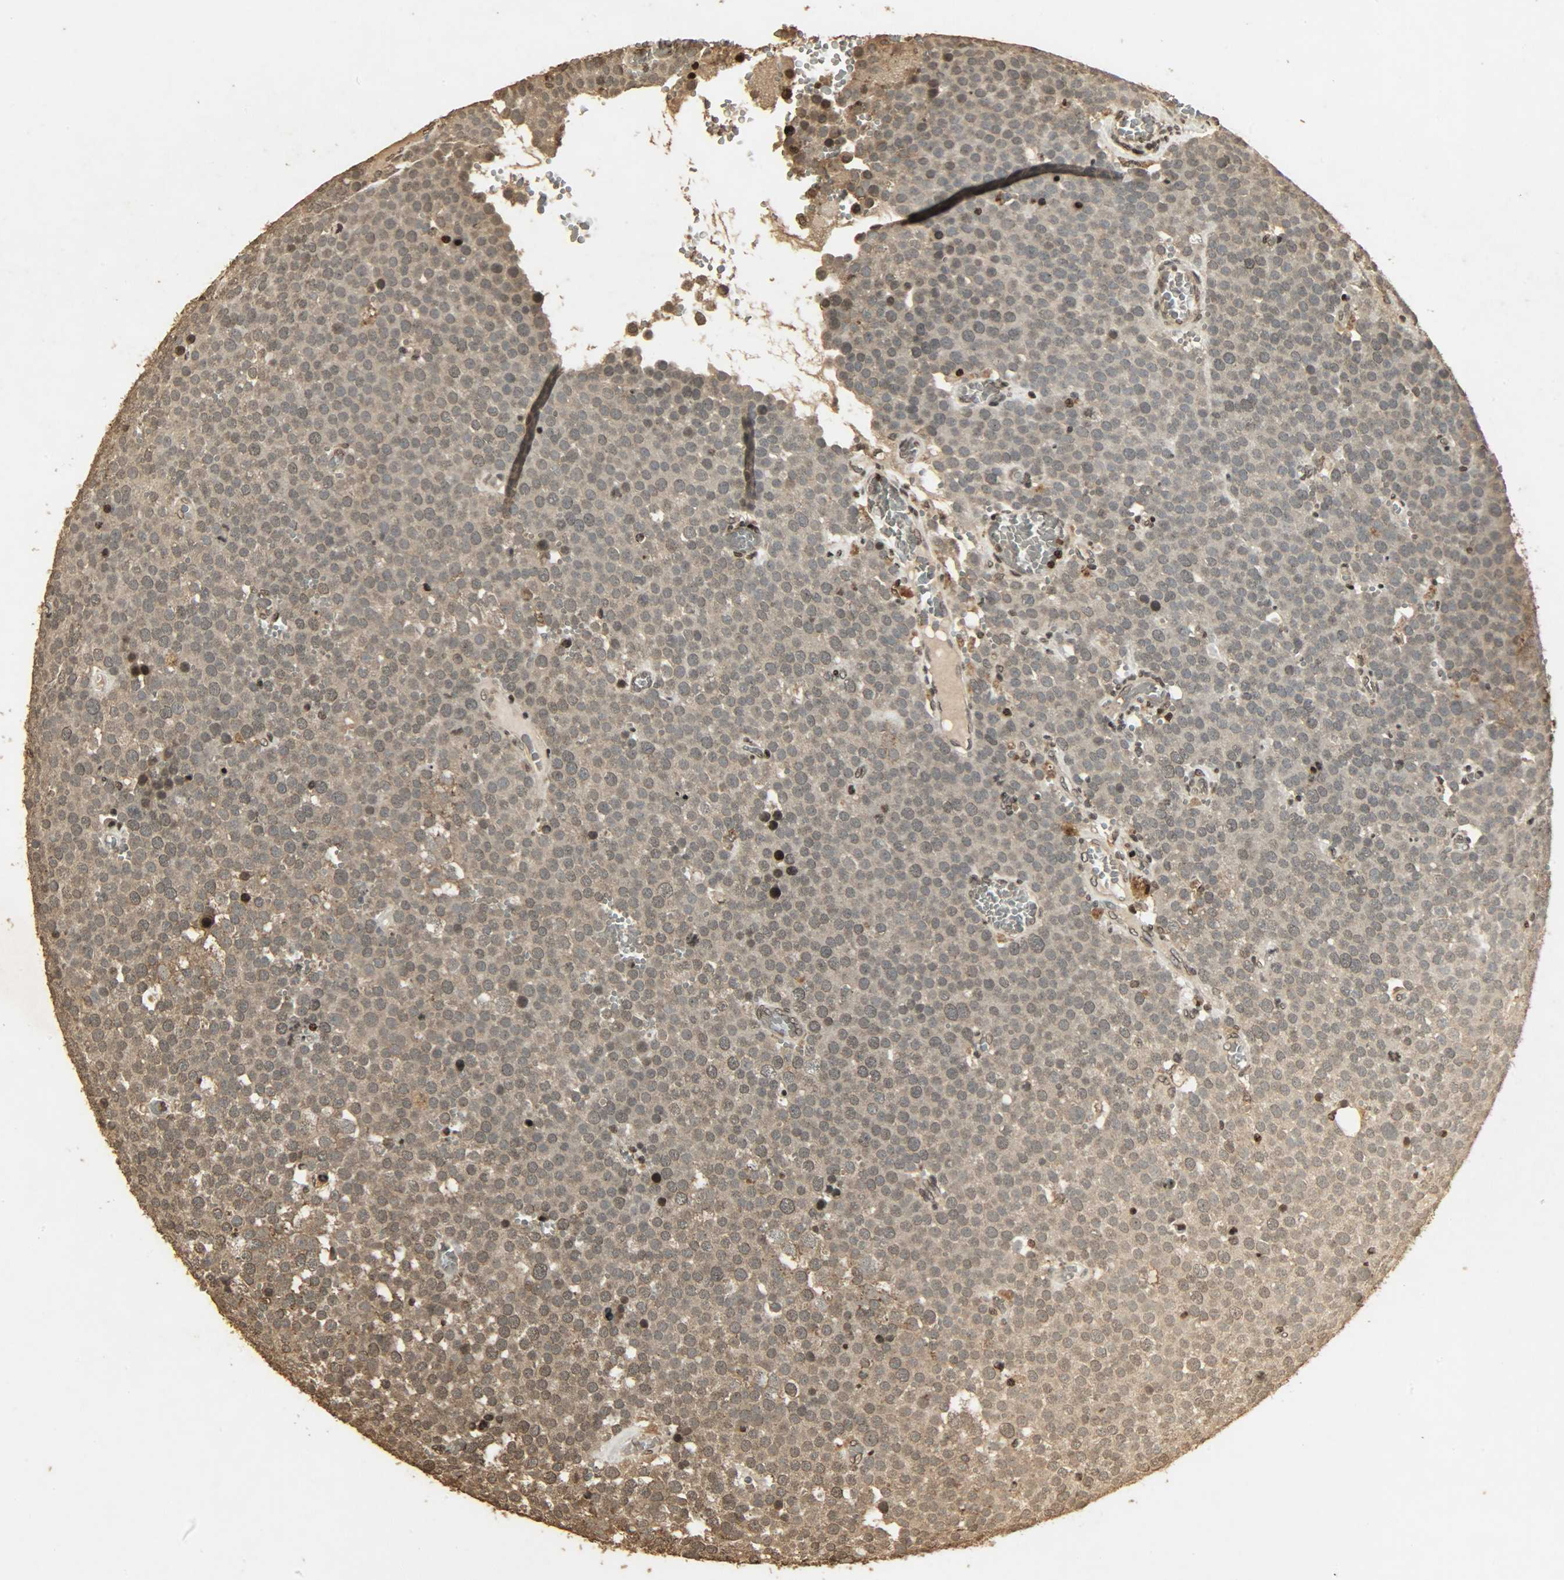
{"staining": {"intensity": "weak", "quantity": ">75%", "location": "cytoplasmic/membranous,nuclear"}, "tissue": "testis cancer", "cell_type": "Tumor cells", "image_type": "cancer", "snomed": [{"axis": "morphology", "description": "Seminoma, NOS"}, {"axis": "topography", "description": "Testis"}], "caption": "IHC of testis cancer reveals low levels of weak cytoplasmic/membranous and nuclear positivity in approximately >75% of tumor cells.", "gene": "PPP3R1", "patient": {"sex": "male", "age": 71}}